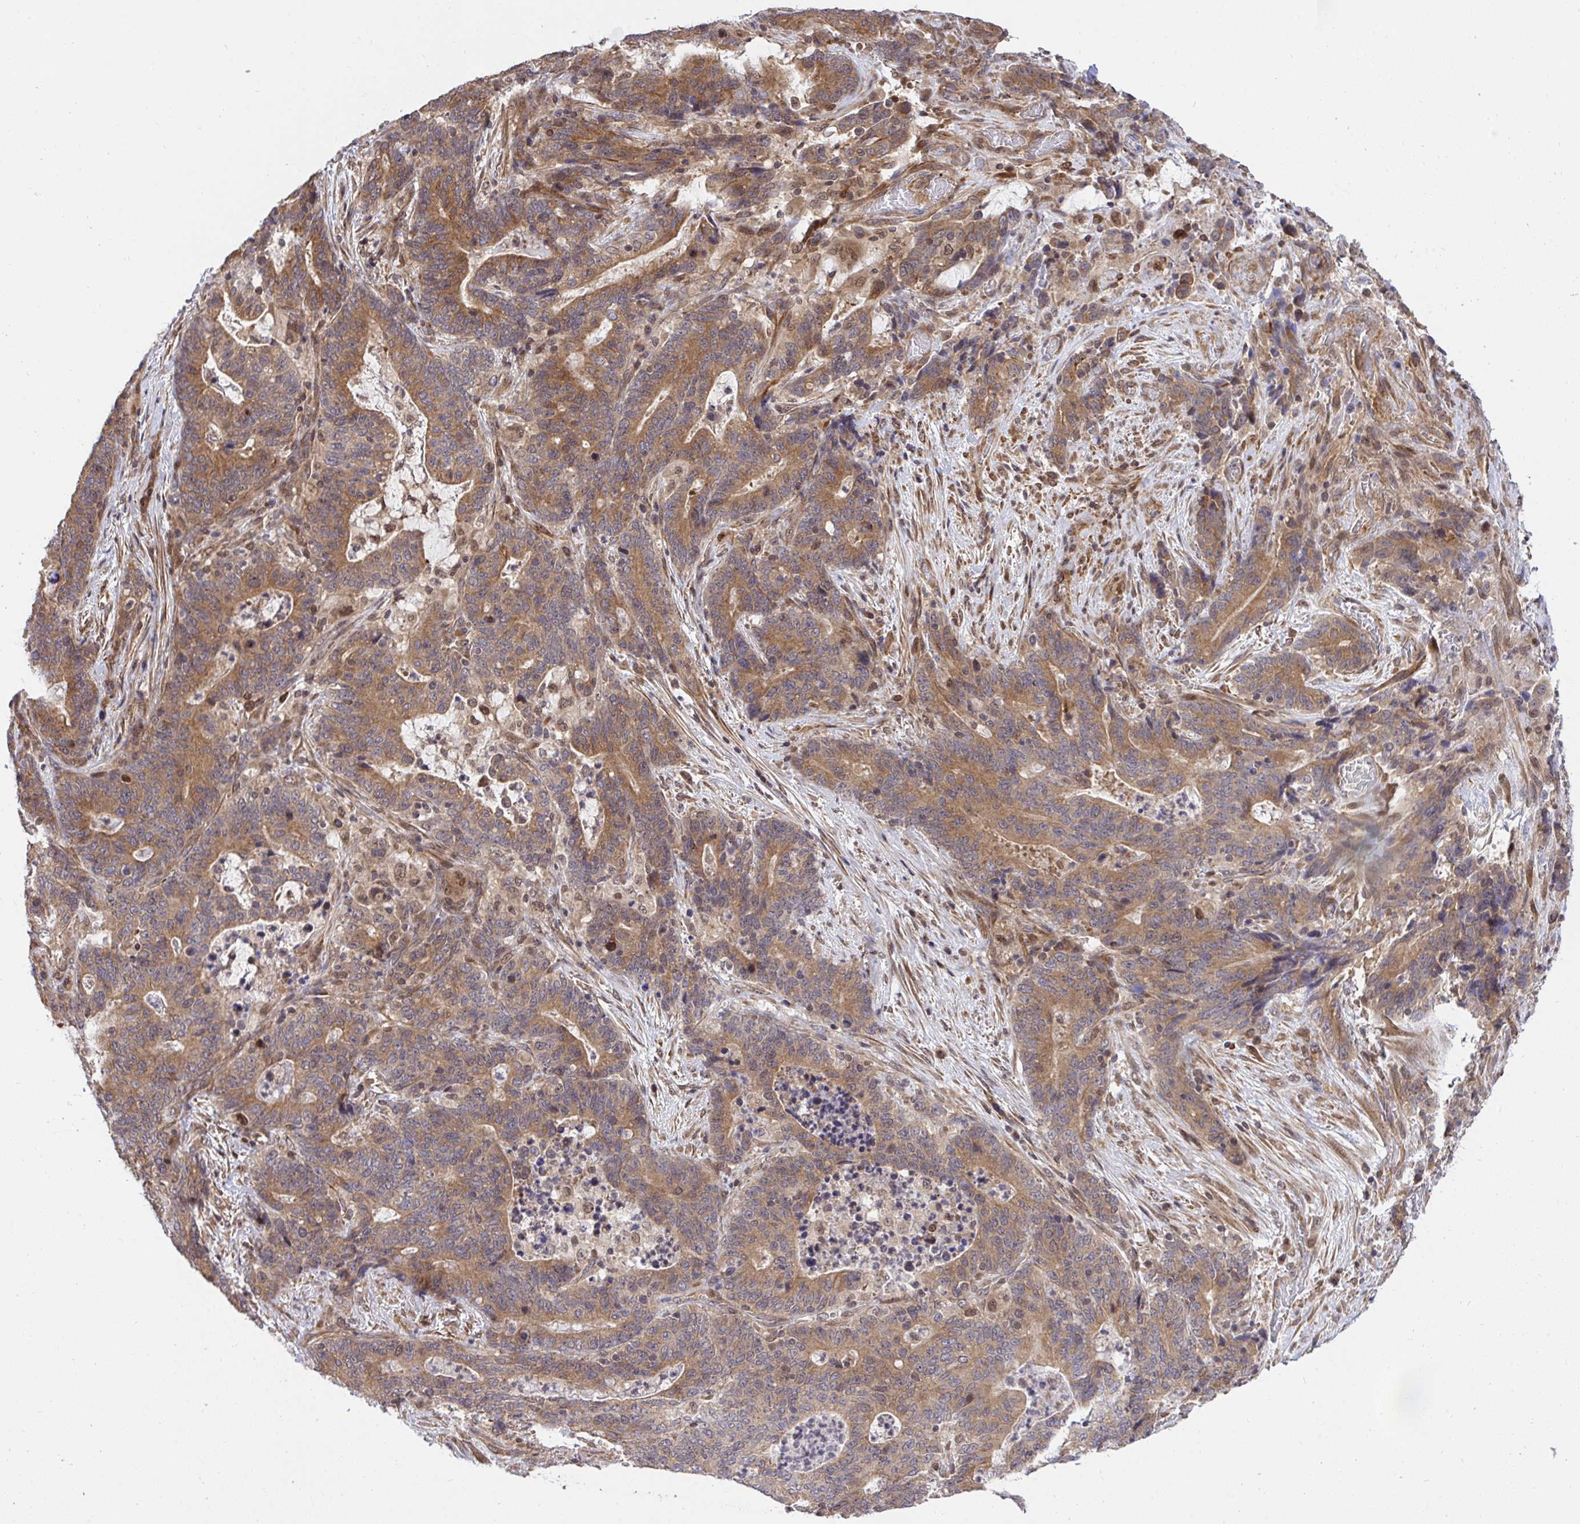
{"staining": {"intensity": "moderate", "quantity": ">75%", "location": "cytoplasmic/membranous"}, "tissue": "stomach cancer", "cell_type": "Tumor cells", "image_type": "cancer", "snomed": [{"axis": "morphology", "description": "Normal tissue, NOS"}, {"axis": "morphology", "description": "Adenocarcinoma, NOS"}, {"axis": "topography", "description": "Stomach"}], "caption": "Immunohistochemical staining of stomach adenocarcinoma displays moderate cytoplasmic/membranous protein expression in approximately >75% of tumor cells. (brown staining indicates protein expression, while blue staining denotes nuclei).", "gene": "ERI1", "patient": {"sex": "female", "age": 64}}